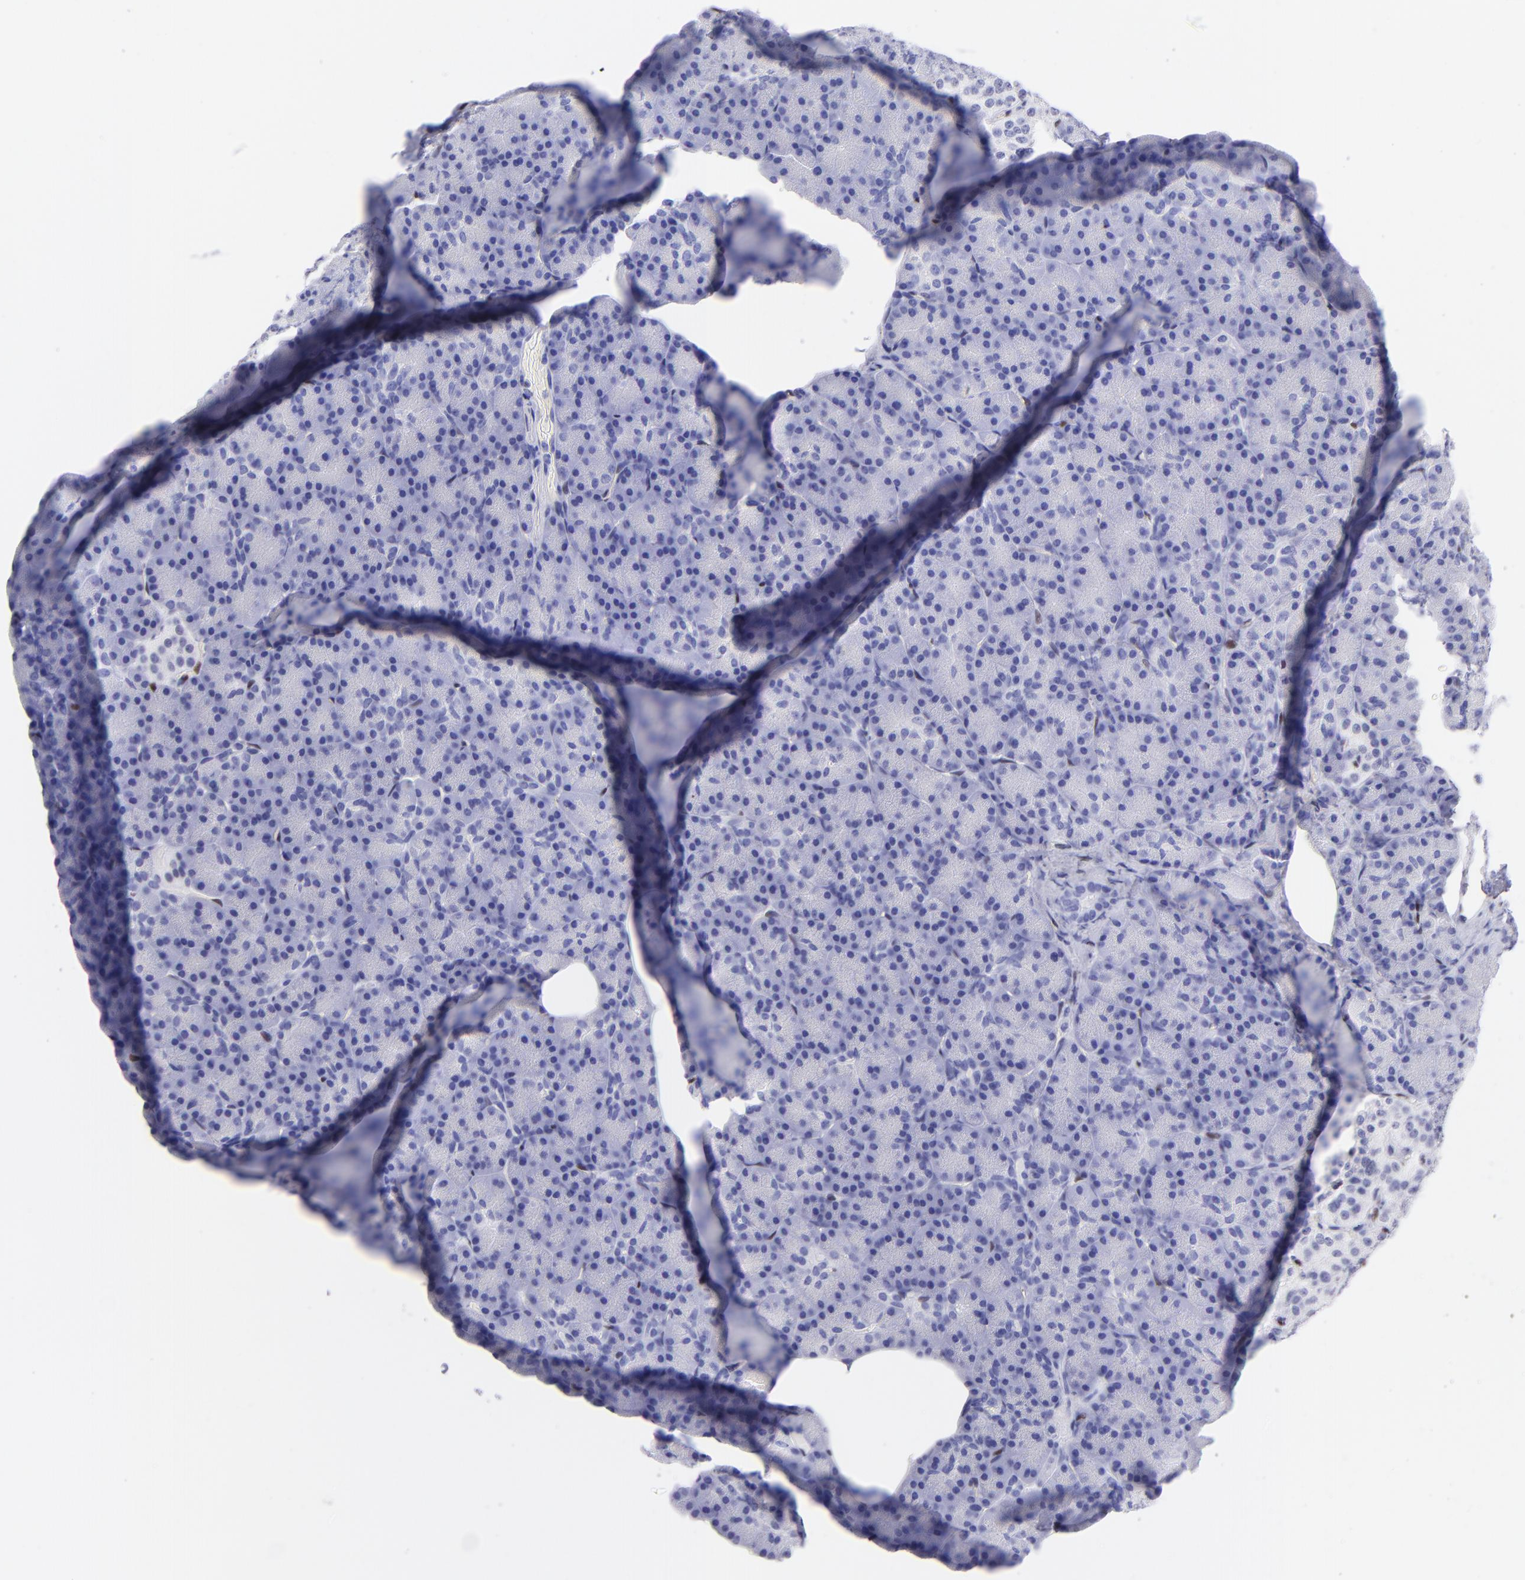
{"staining": {"intensity": "negative", "quantity": "none", "location": "none"}, "tissue": "pancreas", "cell_type": "Exocrine glandular cells", "image_type": "normal", "snomed": [{"axis": "morphology", "description": "Normal tissue, NOS"}, {"axis": "topography", "description": "Pancreas"}], "caption": "IHC image of benign pancreas: pancreas stained with DAB displays no significant protein positivity in exocrine glandular cells. Brightfield microscopy of immunohistochemistry (IHC) stained with DAB (brown) and hematoxylin (blue), captured at high magnification.", "gene": "ETS1", "patient": {"sex": "female", "age": 43}}